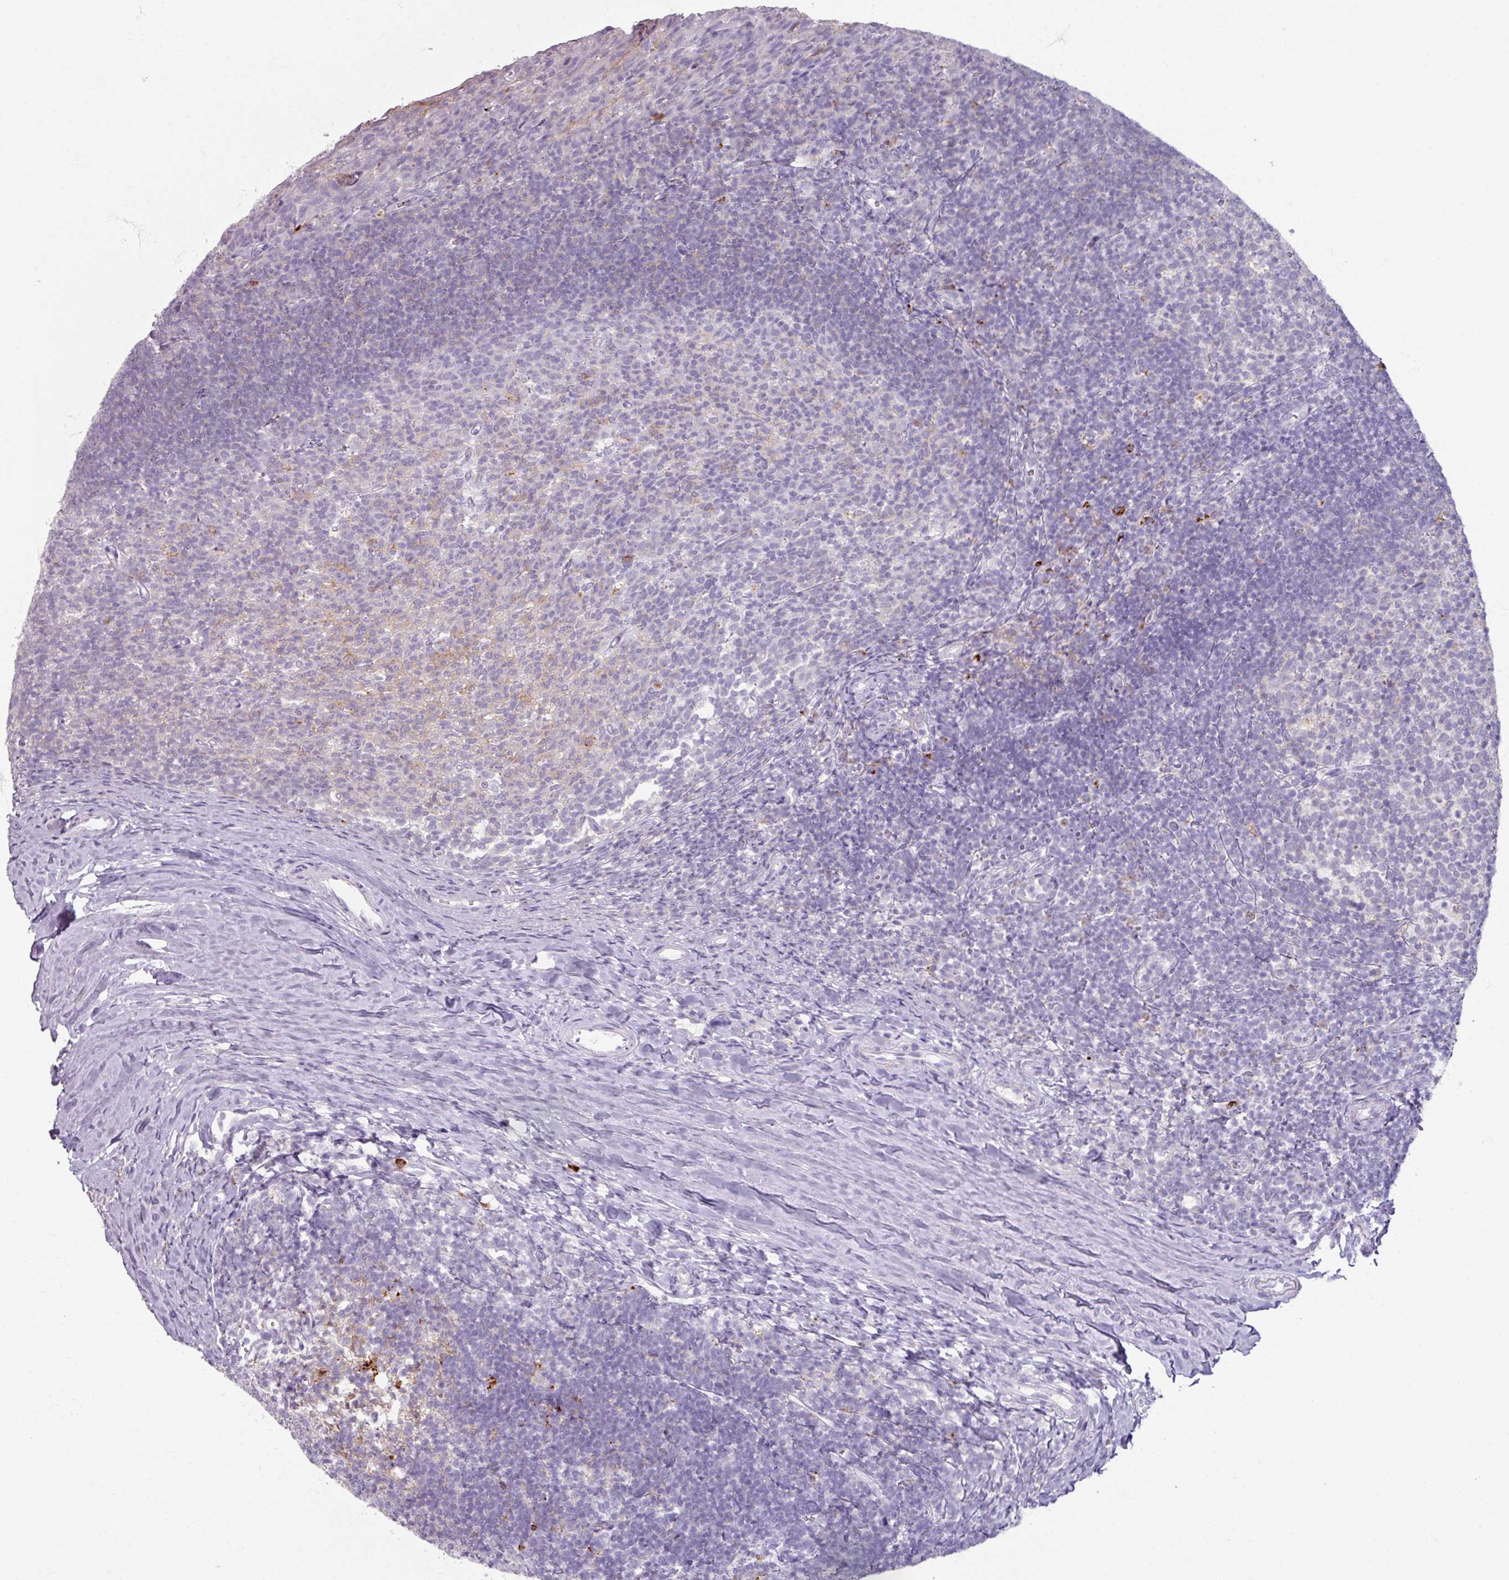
{"staining": {"intensity": "negative", "quantity": "none", "location": "none"}, "tissue": "tonsil", "cell_type": "Germinal center cells", "image_type": "normal", "snomed": [{"axis": "morphology", "description": "Normal tissue, NOS"}, {"axis": "topography", "description": "Tonsil"}], "caption": "Germinal center cells show no significant protein positivity in normal tonsil. Brightfield microscopy of IHC stained with DAB (brown) and hematoxylin (blue), captured at high magnification.", "gene": "SLC27A5", "patient": {"sex": "female", "age": 10}}